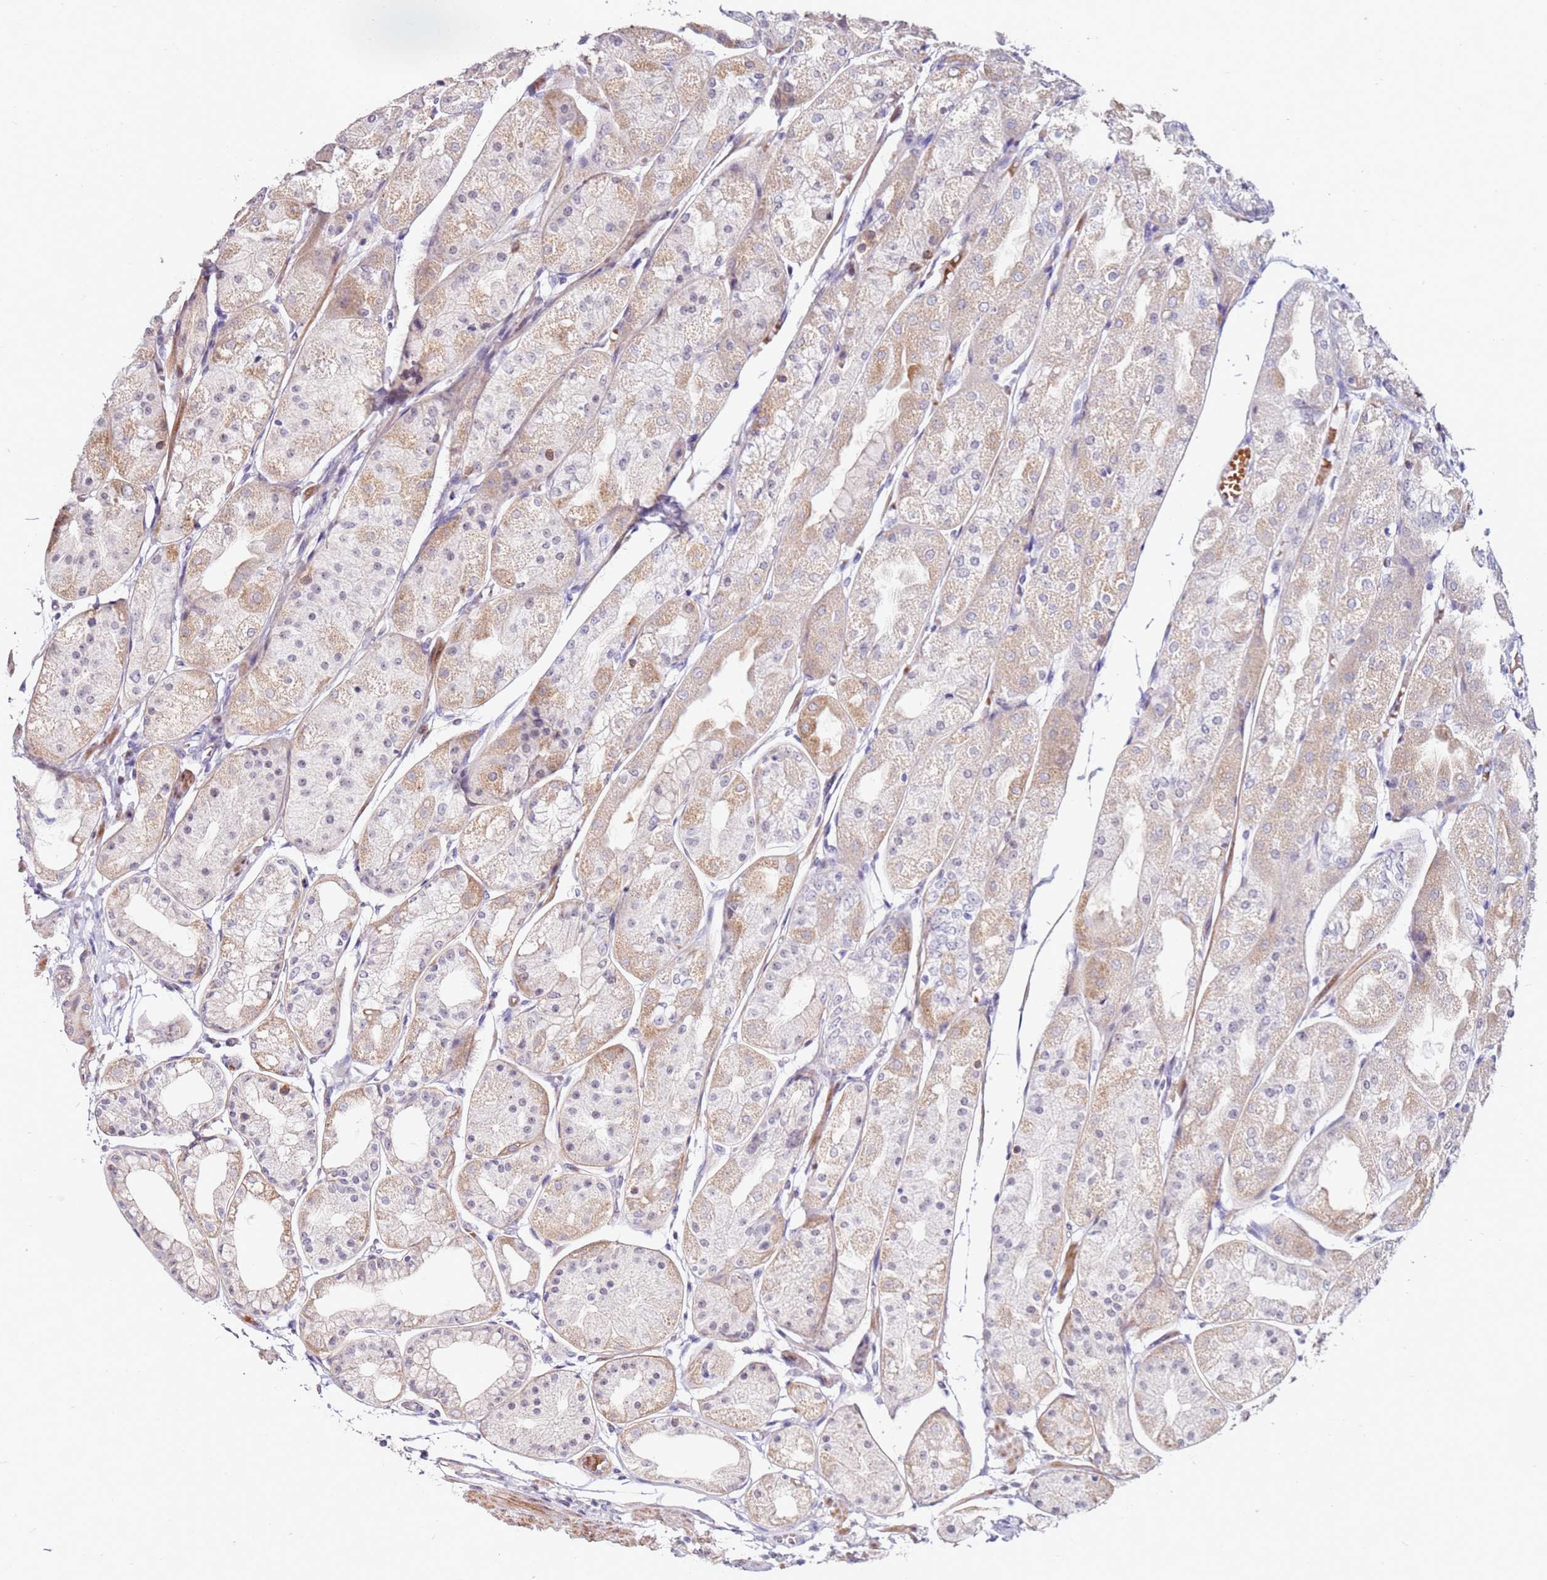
{"staining": {"intensity": "weak", "quantity": "25%-75%", "location": "cytoplasmic/membranous"}, "tissue": "stomach", "cell_type": "Glandular cells", "image_type": "normal", "snomed": [{"axis": "morphology", "description": "Normal tissue, NOS"}, {"axis": "topography", "description": "Stomach, upper"}], "caption": "Immunohistochemistry (IHC) of unremarkable stomach reveals low levels of weak cytoplasmic/membranous staining in approximately 25%-75% of glandular cells. The protein of interest is stained brown, and the nuclei are stained in blue (DAB (3,3'-diaminobenzidine) IHC with brightfield microscopy, high magnification).", "gene": "RARS2", "patient": {"sex": "male", "age": 72}}